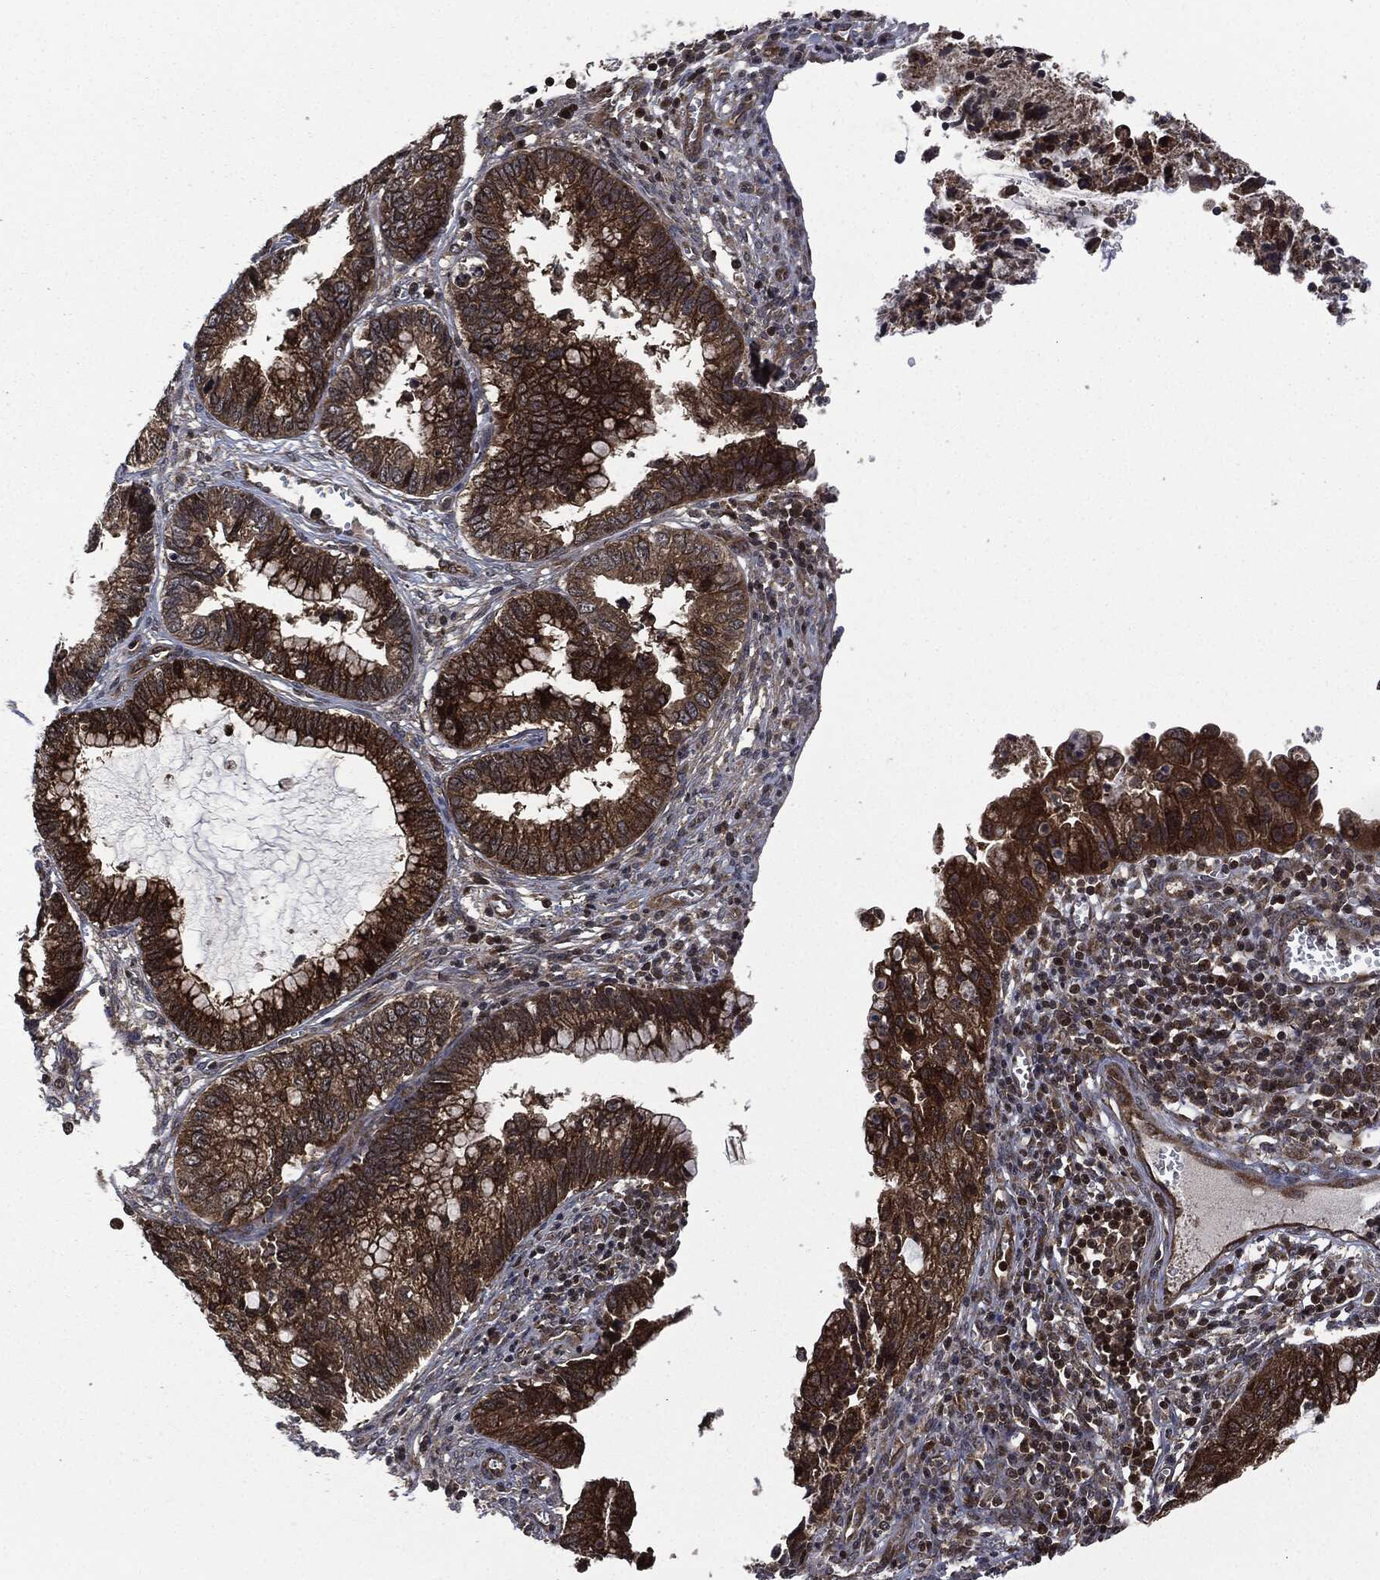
{"staining": {"intensity": "strong", "quantity": ">75%", "location": "cytoplasmic/membranous"}, "tissue": "cervical cancer", "cell_type": "Tumor cells", "image_type": "cancer", "snomed": [{"axis": "morphology", "description": "Adenocarcinoma, NOS"}, {"axis": "topography", "description": "Cervix"}], "caption": "Strong cytoplasmic/membranous protein staining is seen in approximately >75% of tumor cells in cervical cancer. (Brightfield microscopy of DAB IHC at high magnification).", "gene": "HRAS", "patient": {"sex": "female", "age": 44}}